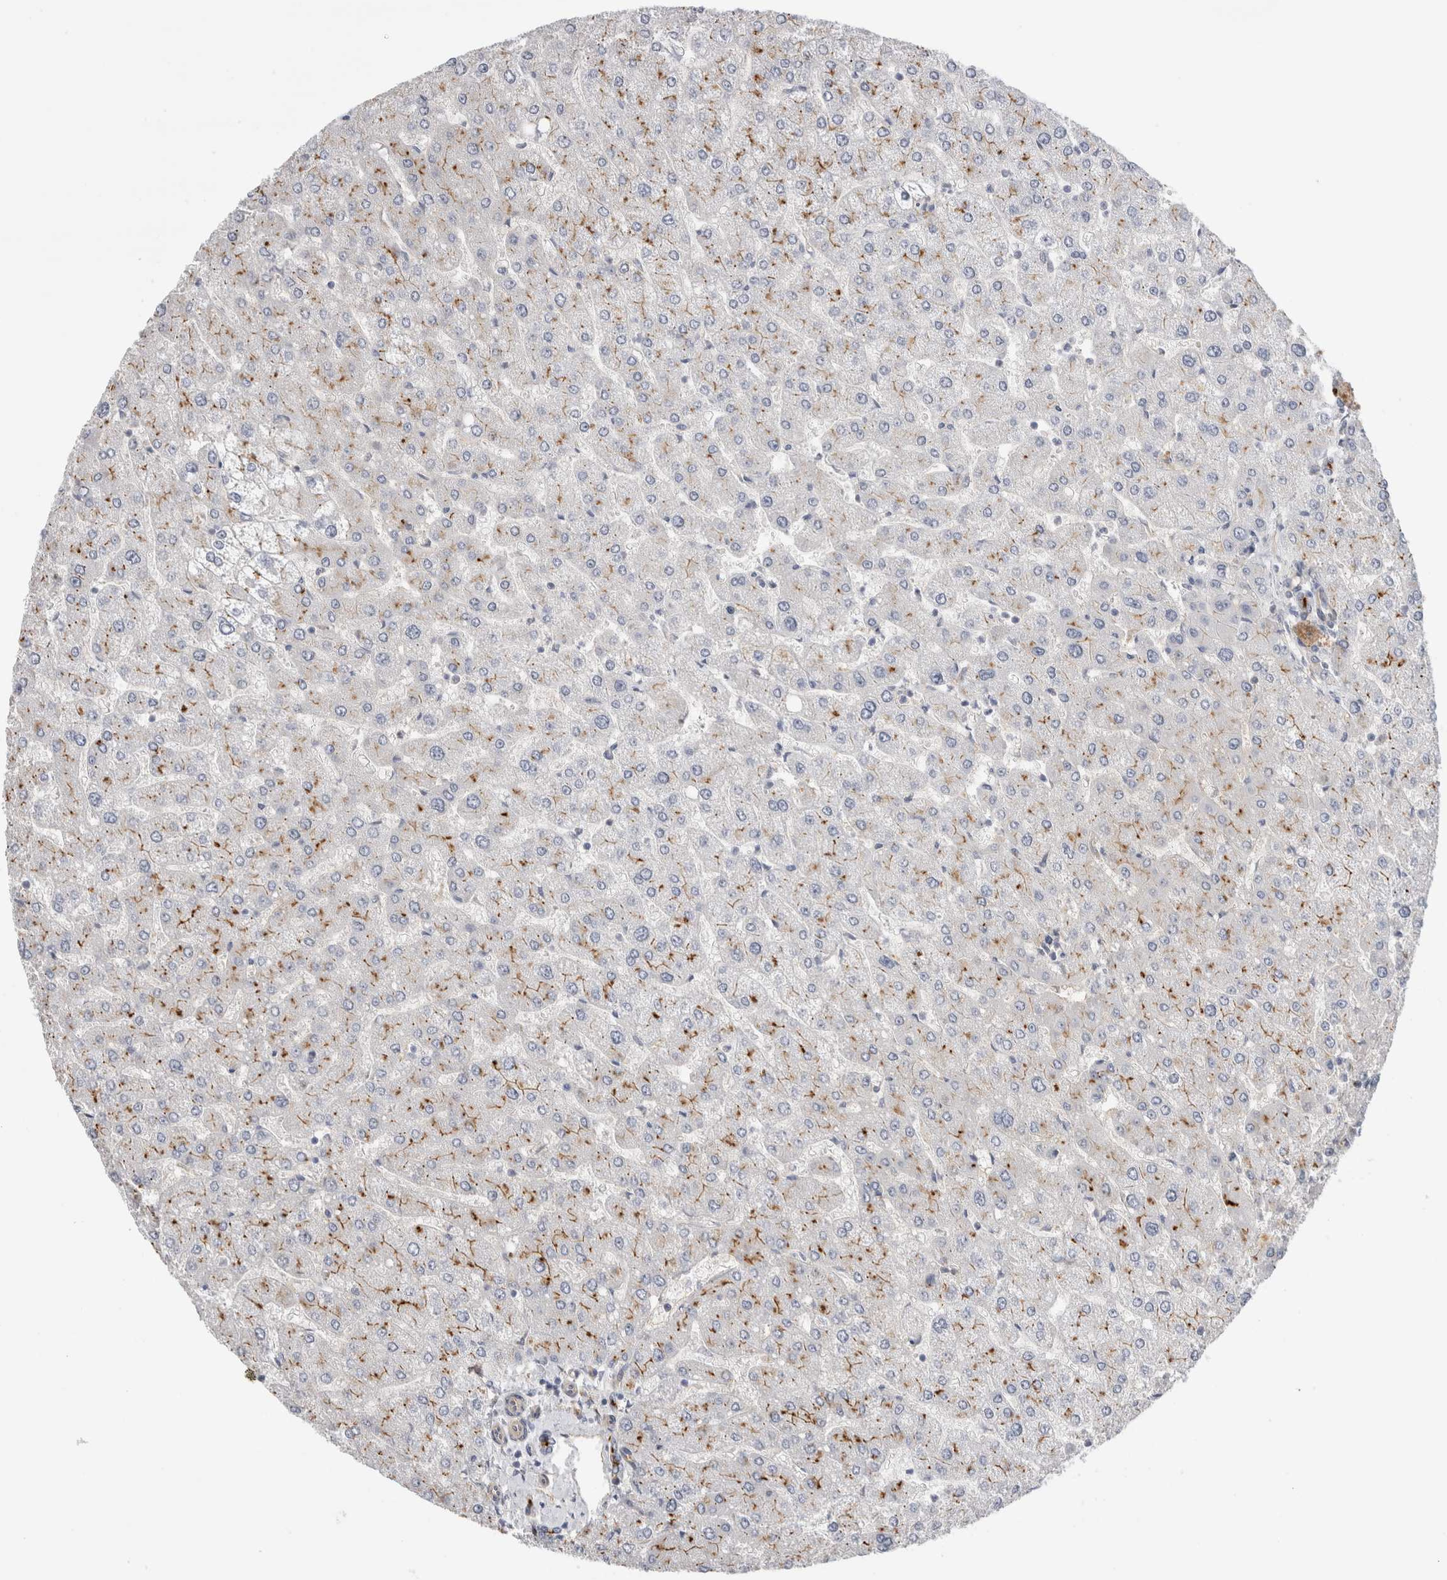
{"staining": {"intensity": "strong", "quantity": "25%-75%", "location": "cytoplasmic/membranous"}, "tissue": "liver", "cell_type": "Cholangiocytes", "image_type": "normal", "snomed": [{"axis": "morphology", "description": "Normal tissue, NOS"}, {"axis": "topography", "description": "Liver"}], "caption": "Immunohistochemistry micrograph of benign liver stained for a protein (brown), which exhibits high levels of strong cytoplasmic/membranous positivity in approximately 25%-75% of cholangiocytes.", "gene": "VANGL1", "patient": {"sex": "male", "age": 55}}